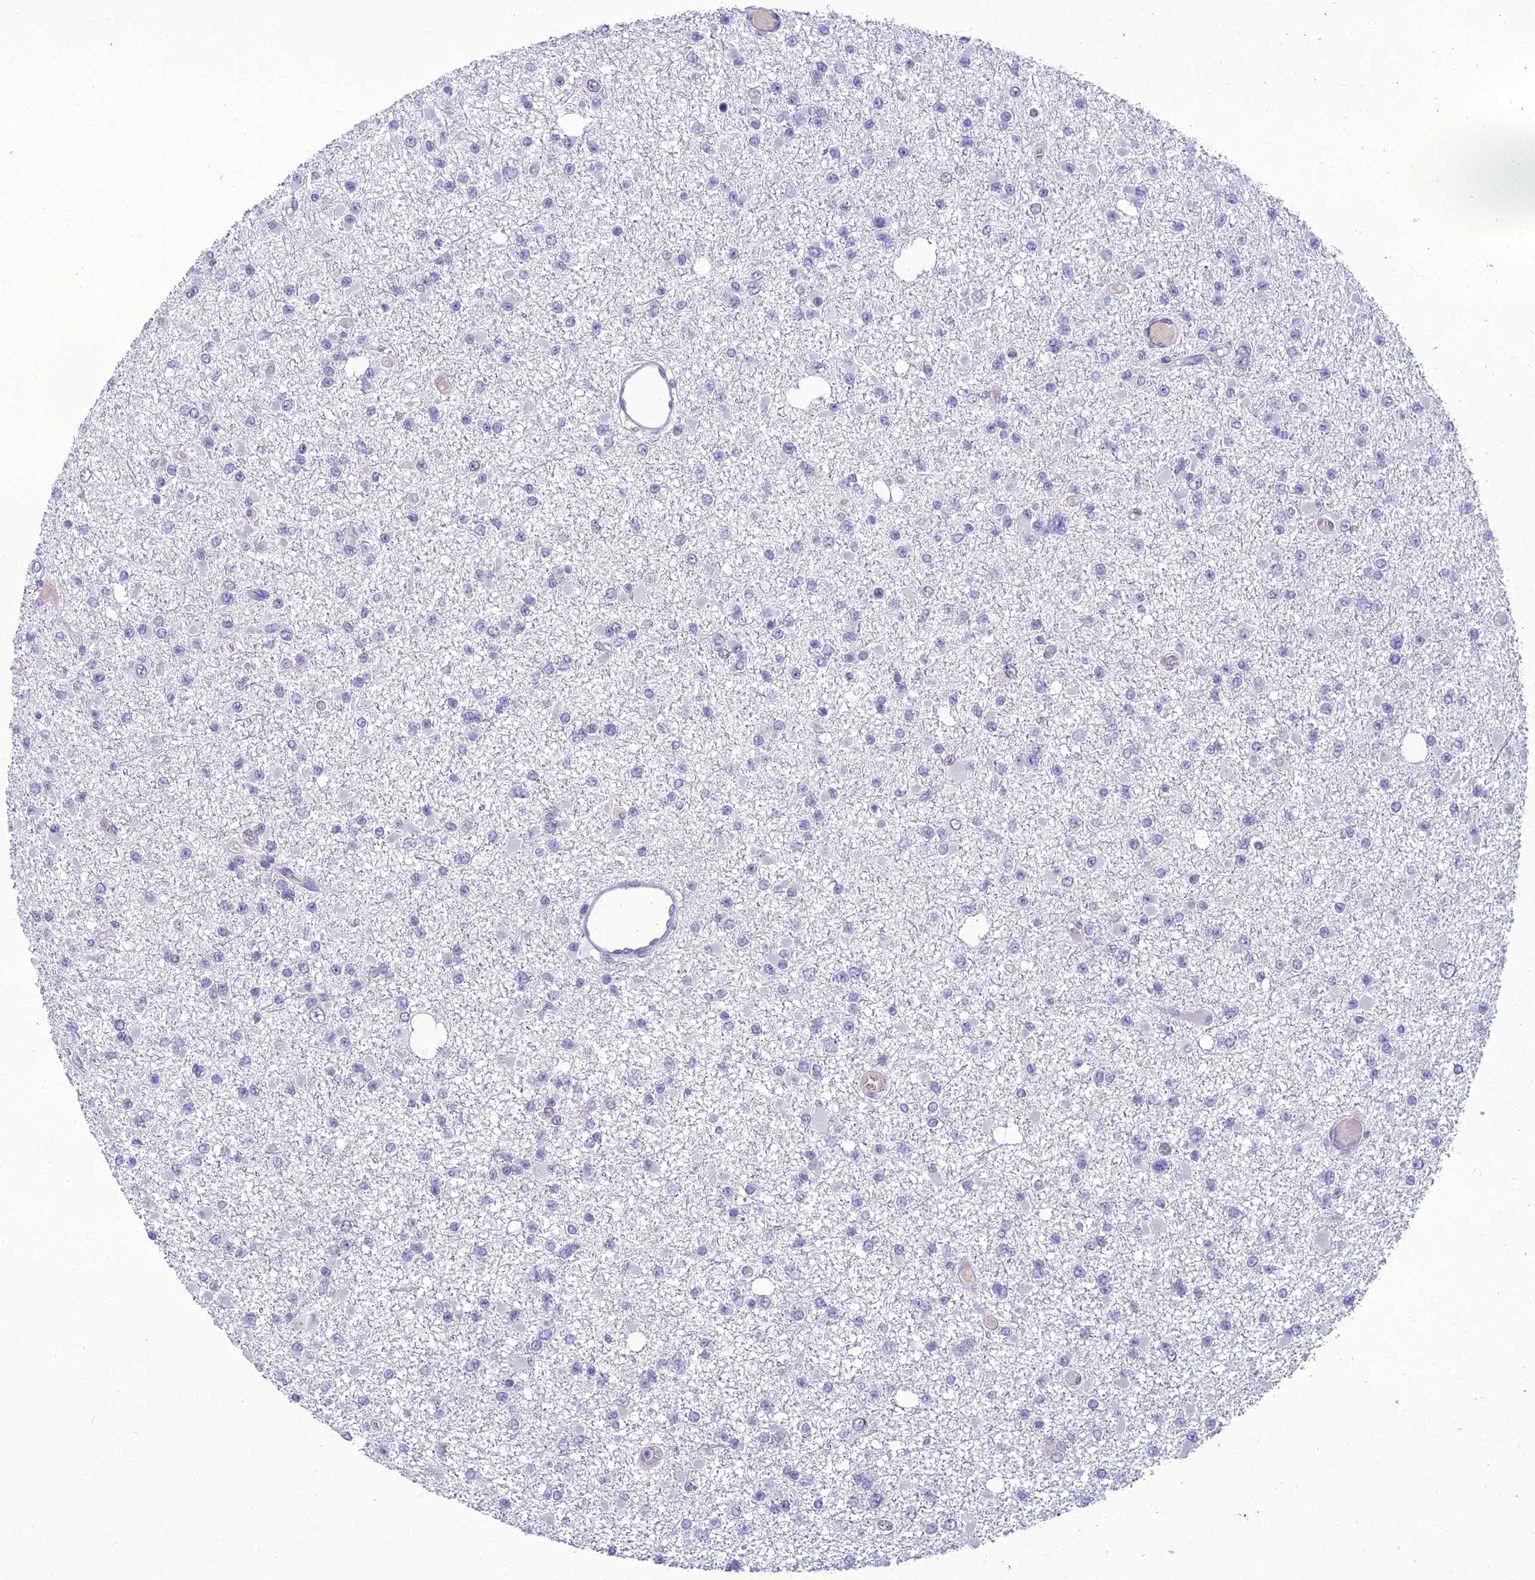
{"staining": {"intensity": "negative", "quantity": "none", "location": "none"}, "tissue": "glioma", "cell_type": "Tumor cells", "image_type": "cancer", "snomed": [{"axis": "morphology", "description": "Glioma, malignant, Low grade"}, {"axis": "topography", "description": "Brain"}], "caption": "Tumor cells show no significant protein positivity in malignant glioma (low-grade).", "gene": "GOLPH3", "patient": {"sex": "female", "age": 22}}